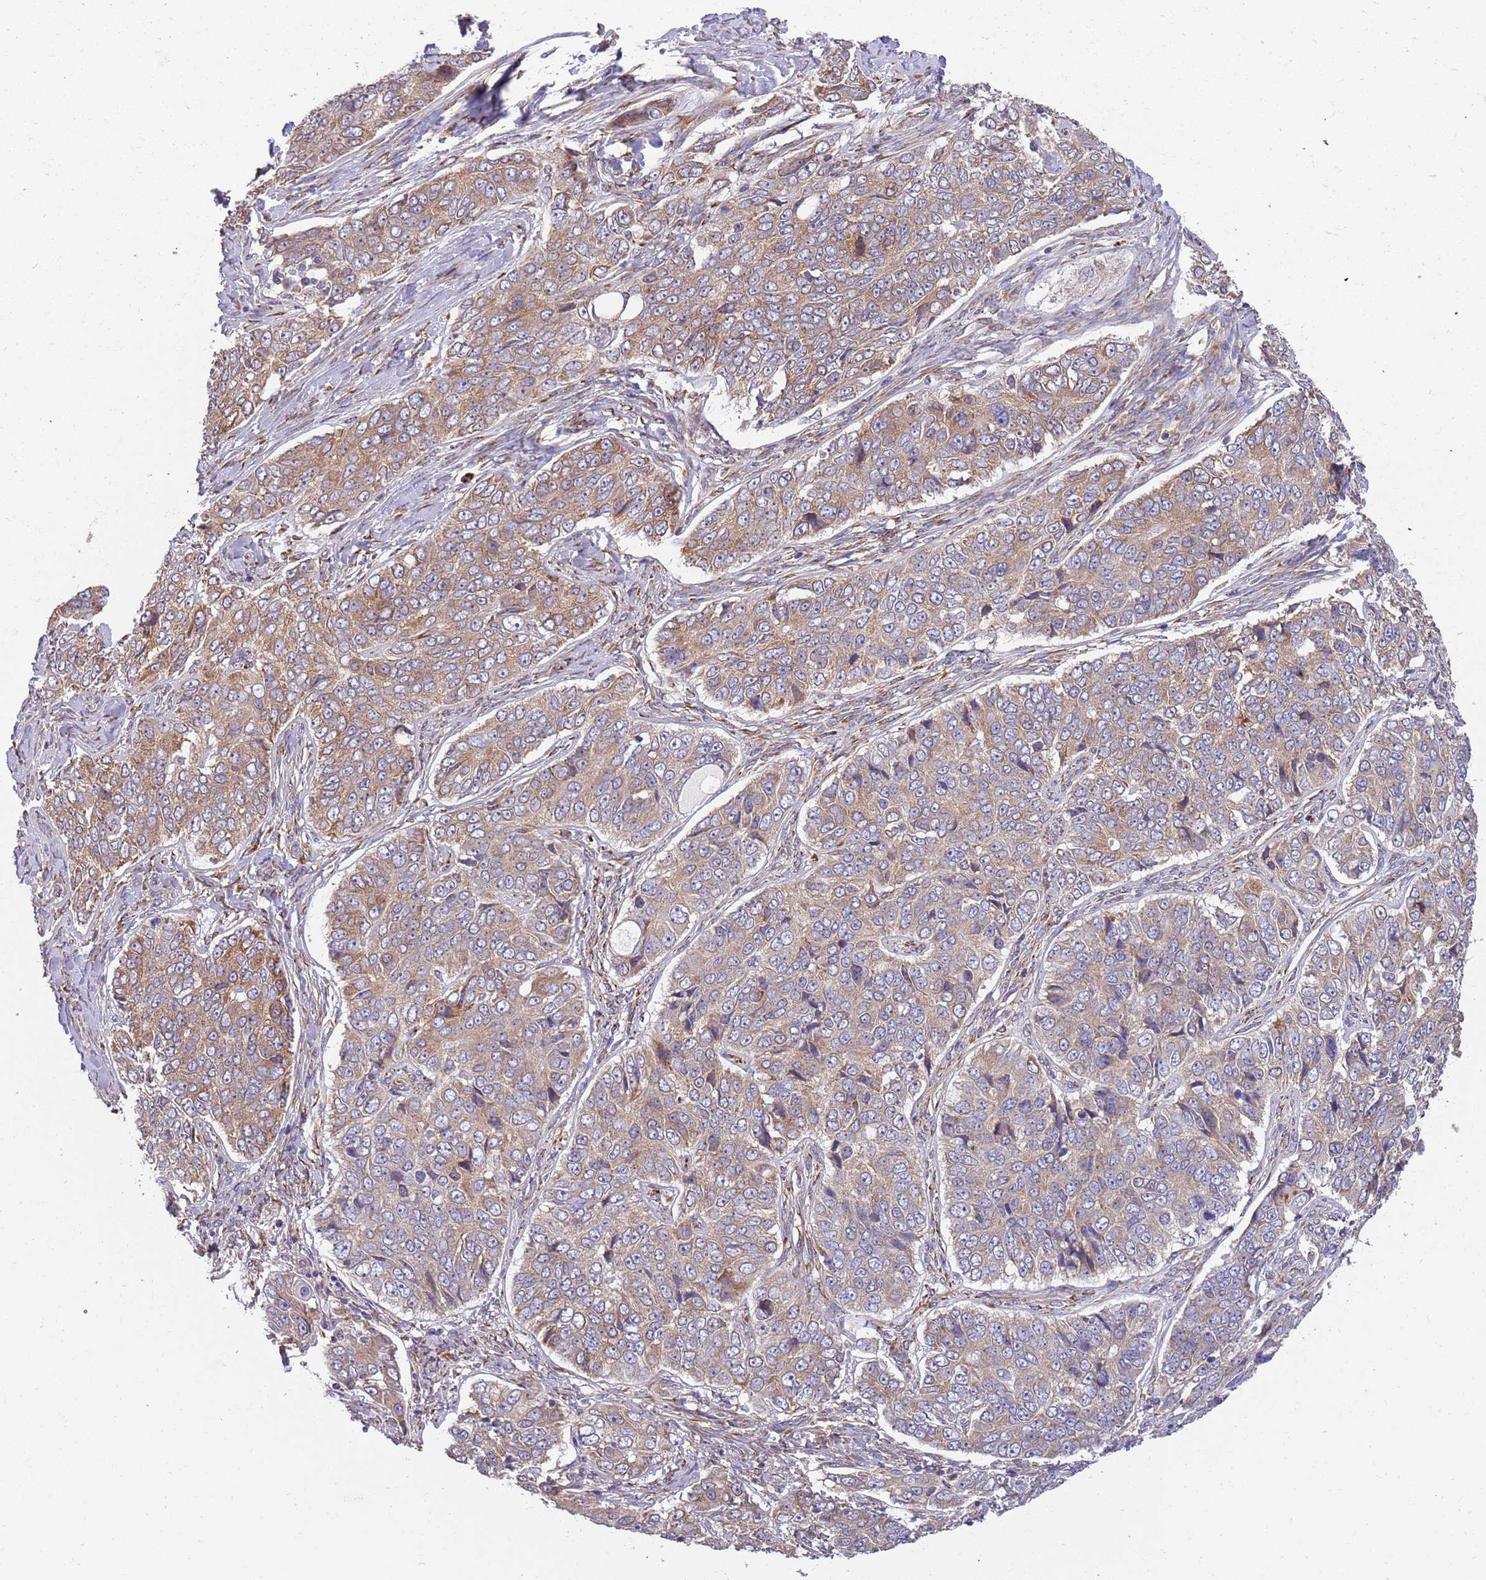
{"staining": {"intensity": "weak", "quantity": ">75%", "location": "cytoplasmic/membranous"}, "tissue": "ovarian cancer", "cell_type": "Tumor cells", "image_type": "cancer", "snomed": [{"axis": "morphology", "description": "Carcinoma, endometroid"}, {"axis": "topography", "description": "Ovary"}], "caption": "This is a photomicrograph of IHC staining of ovarian cancer (endometroid carcinoma), which shows weak positivity in the cytoplasmic/membranous of tumor cells.", "gene": "ARMCX6", "patient": {"sex": "female", "age": 51}}